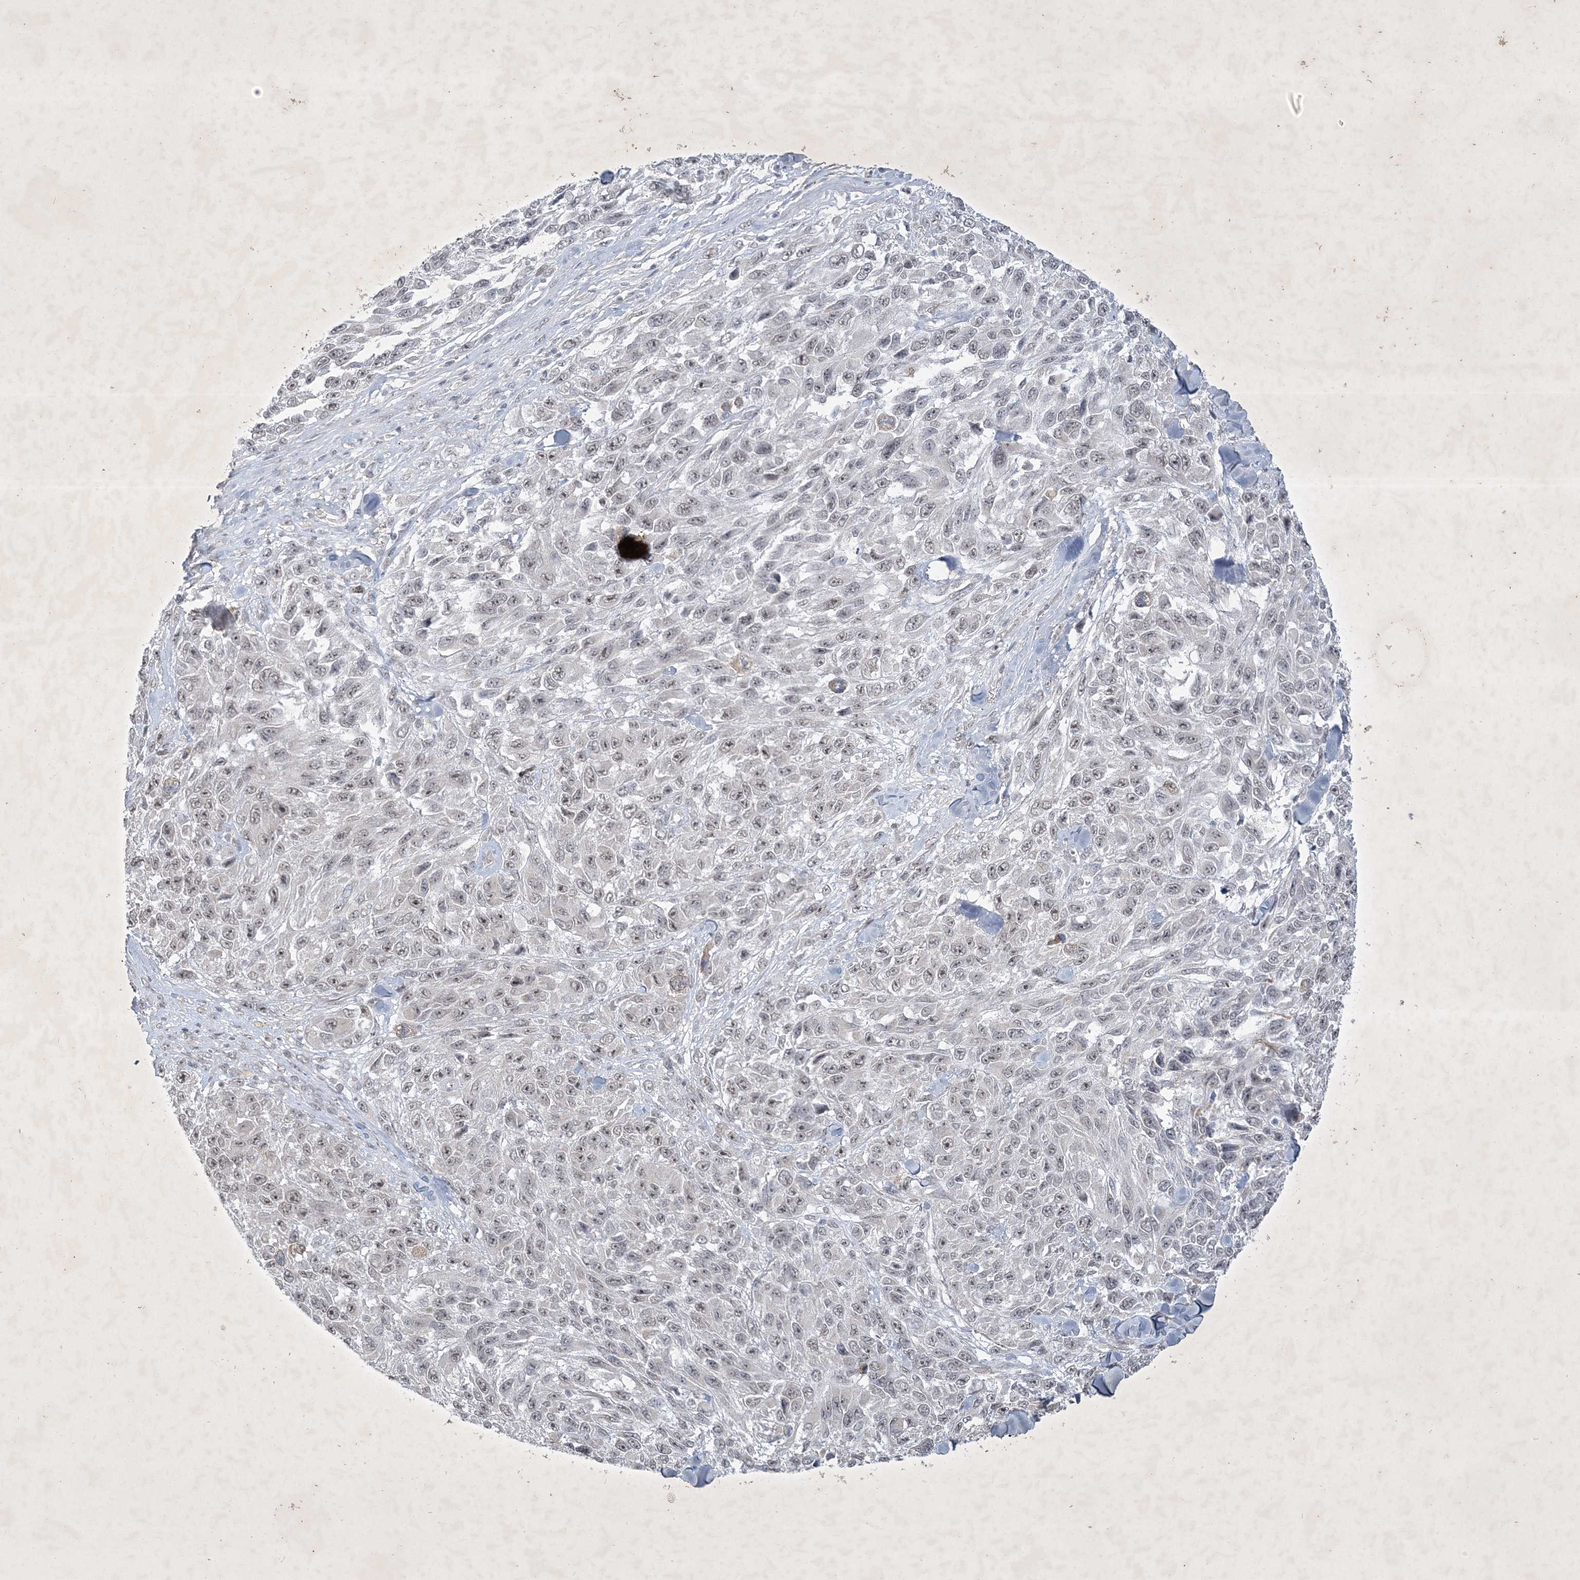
{"staining": {"intensity": "negative", "quantity": "none", "location": "none"}, "tissue": "melanoma", "cell_type": "Tumor cells", "image_type": "cancer", "snomed": [{"axis": "morphology", "description": "Malignant melanoma, NOS"}, {"axis": "topography", "description": "Skin"}], "caption": "The photomicrograph shows no significant positivity in tumor cells of melanoma.", "gene": "ZBTB9", "patient": {"sex": "female", "age": 96}}